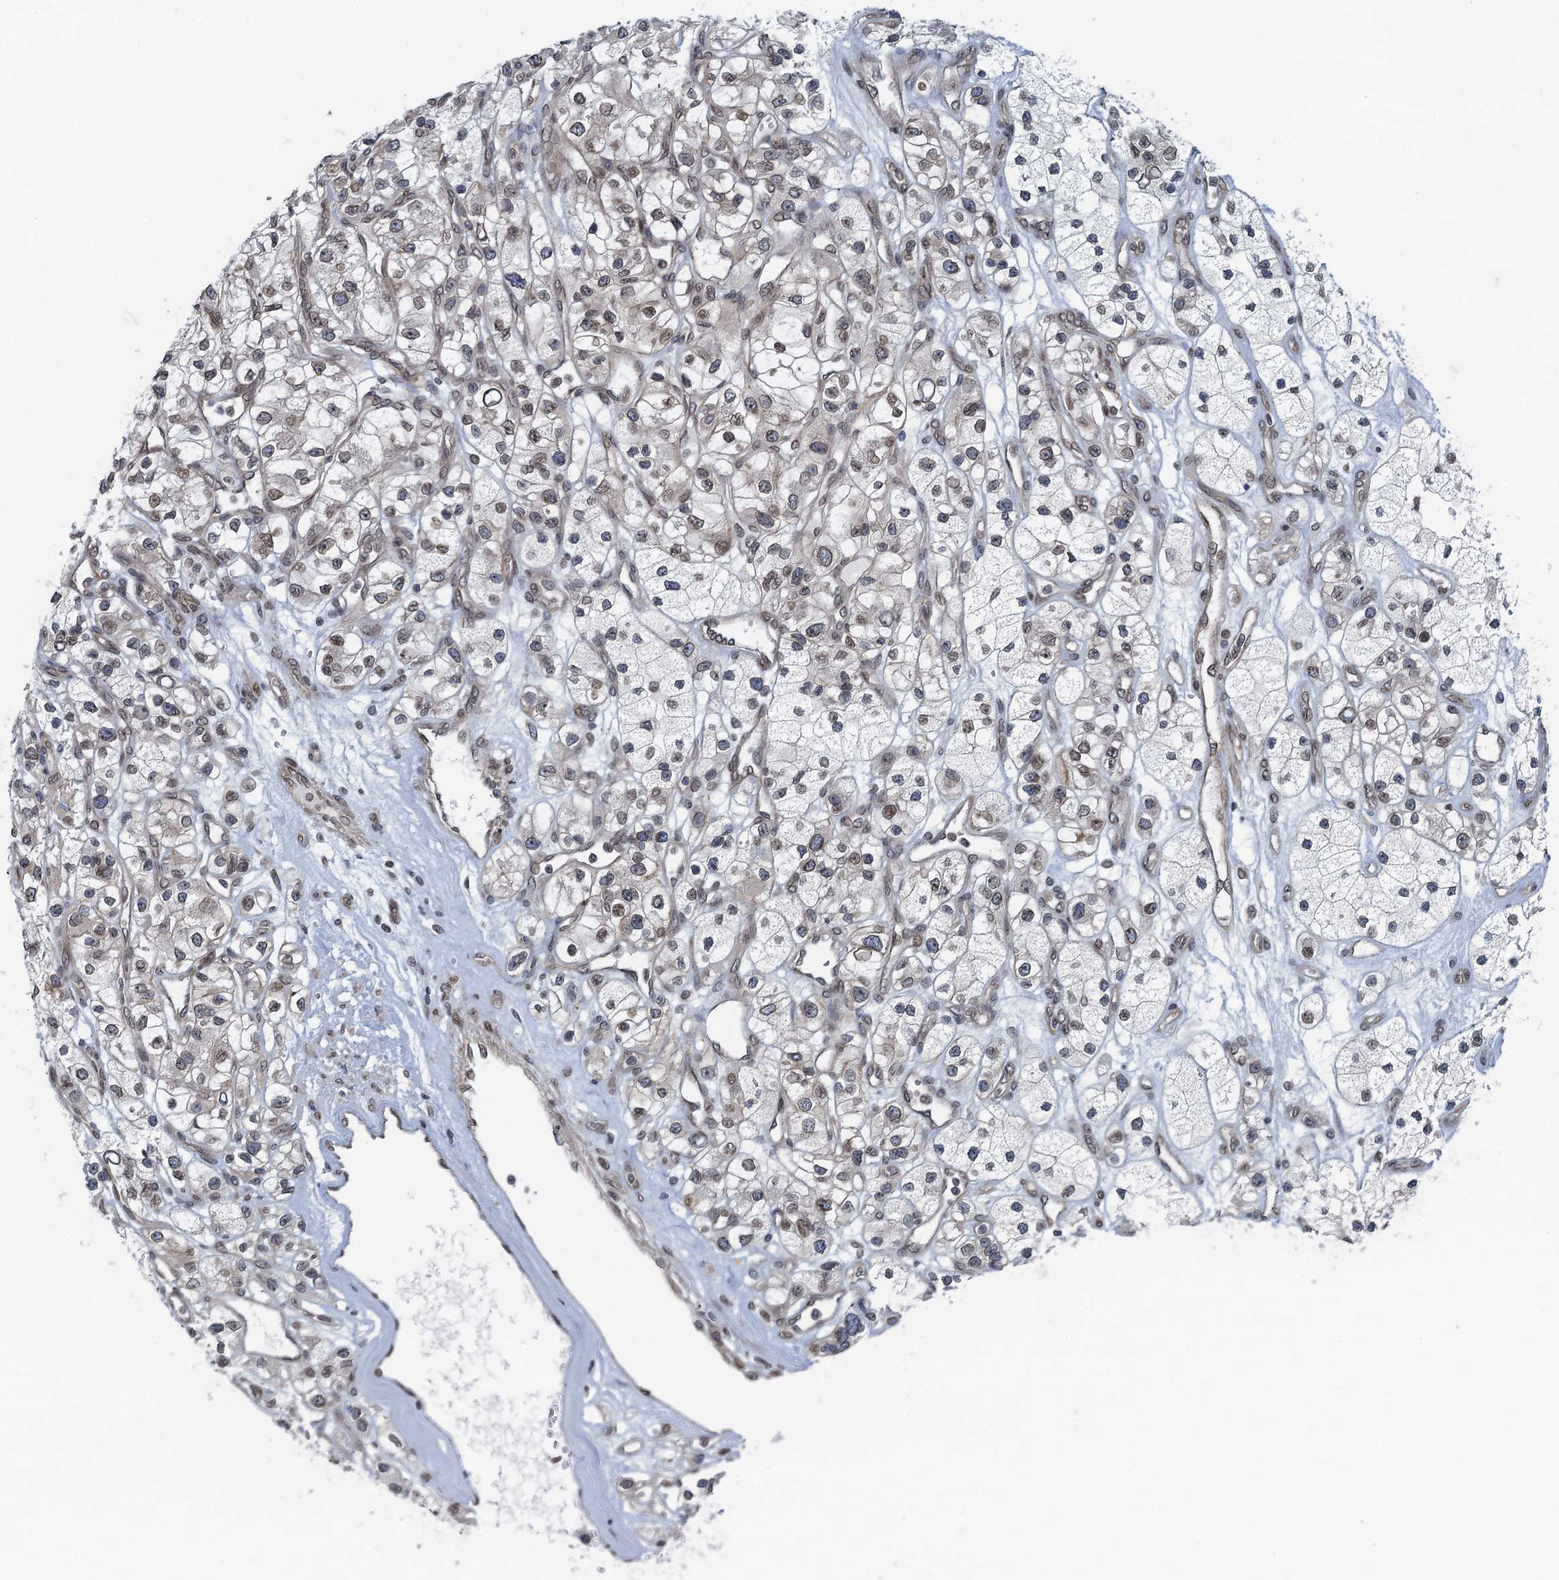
{"staining": {"intensity": "weak", "quantity": ">75%", "location": "cytoplasmic/membranous,nuclear"}, "tissue": "renal cancer", "cell_type": "Tumor cells", "image_type": "cancer", "snomed": [{"axis": "morphology", "description": "Adenocarcinoma, NOS"}, {"axis": "topography", "description": "Kidney"}], "caption": "Immunohistochemistry image of human renal cancer stained for a protein (brown), which reveals low levels of weak cytoplasmic/membranous and nuclear staining in approximately >75% of tumor cells.", "gene": "CCDC34", "patient": {"sex": "female", "age": 57}}